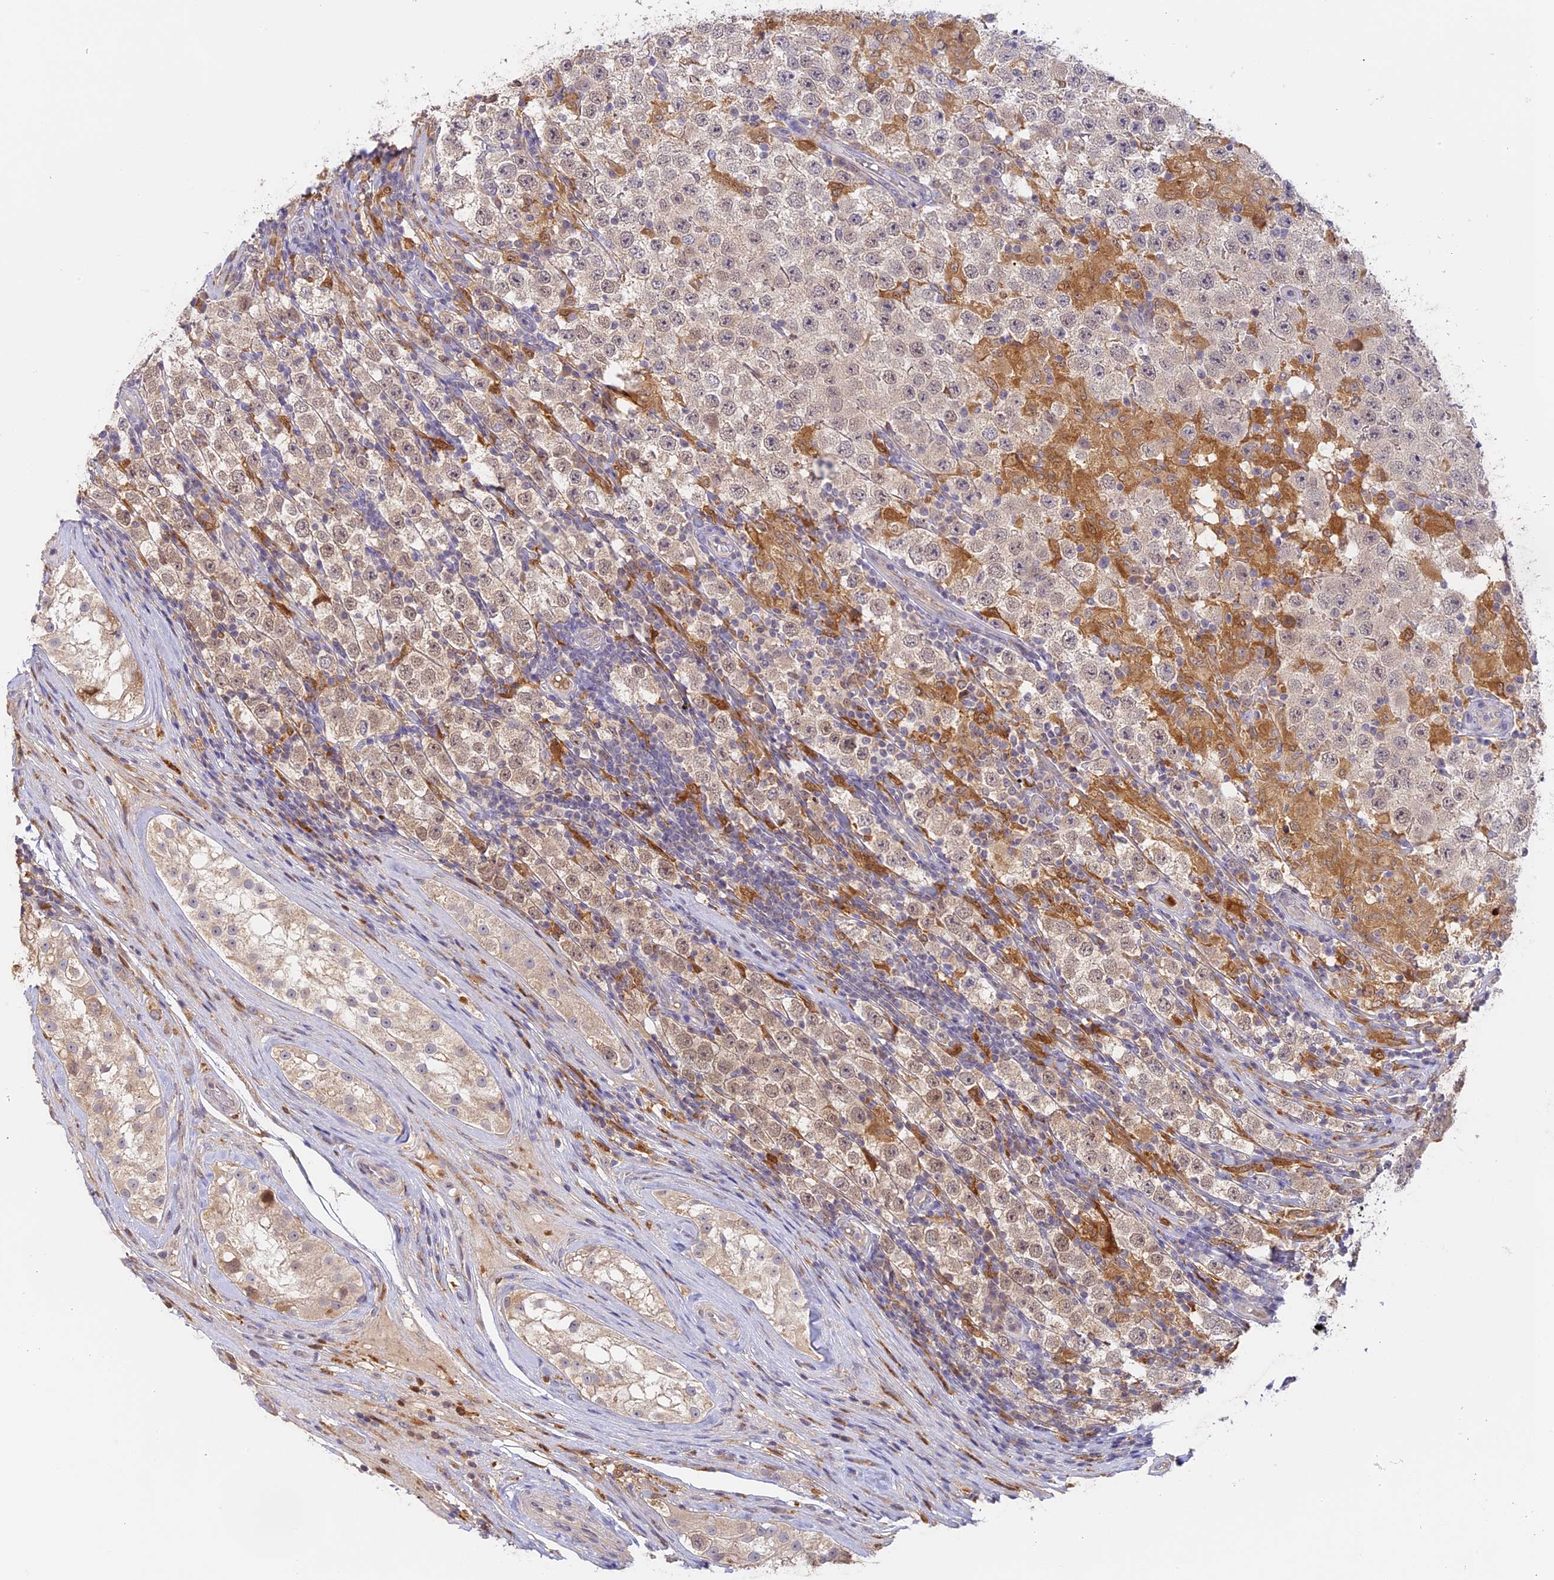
{"staining": {"intensity": "weak", "quantity": "<25%", "location": "cytoplasmic/membranous"}, "tissue": "testis cancer", "cell_type": "Tumor cells", "image_type": "cancer", "snomed": [{"axis": "morphology", "description": "Normal tissue, NOS"}, {"axis": "morphology", "description": "Urothelial carcinoma, High grade"}, {"axis": "morphology", "description": "Seminoma, NOS"}, {"axis": "morphology", "description": "Carcinoma, Embryonal, NOS"}, {"axis": "topography", "description": "Urinary bladder"}, {"axis": "topography", "description": "Testis"}], "caption": "Protein analysis of seminoma (testis) displays no significant expression in tumor cells.", "gene": "NCF4", "patient": {"sex": "male", "age": 41}}